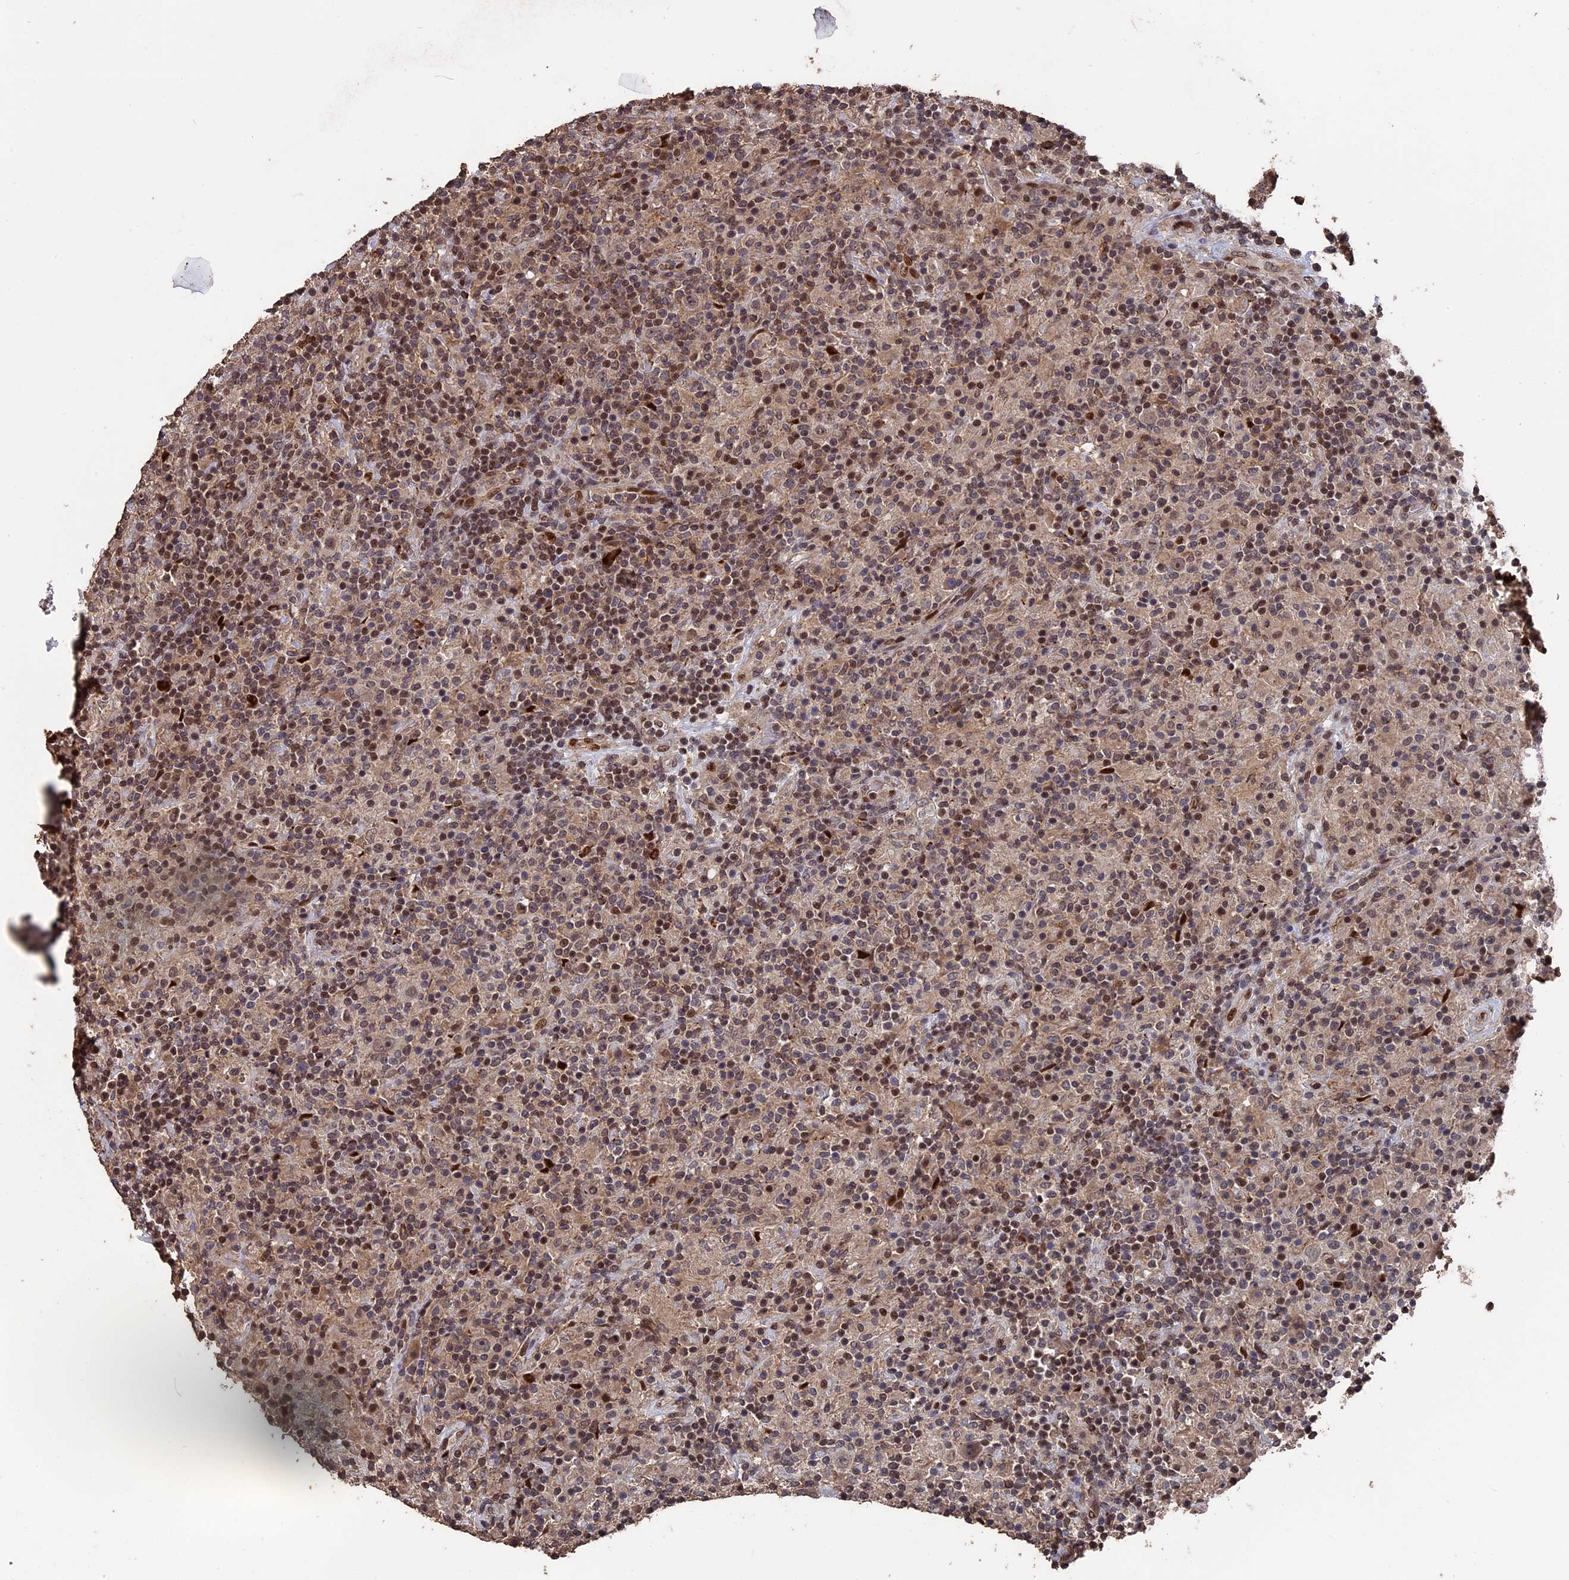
{"staining": {"intensity": "weak", "quantity": "<25%", "location": "nuclear"}, "tissue": "lymphoma", "cell_type": "Tumor cells", "image_type": "cancer", "snomed": [{"axis": "morphology", "description": "Hodgkin's disease, NOS"}, {"axis": "topography", "description": "Lymph node"}], "caption": "Tumor cells show no significant protein positivity in lymphoma.", "gene": "MYBL2", "patient": {"sex": "male", "age": 70}}